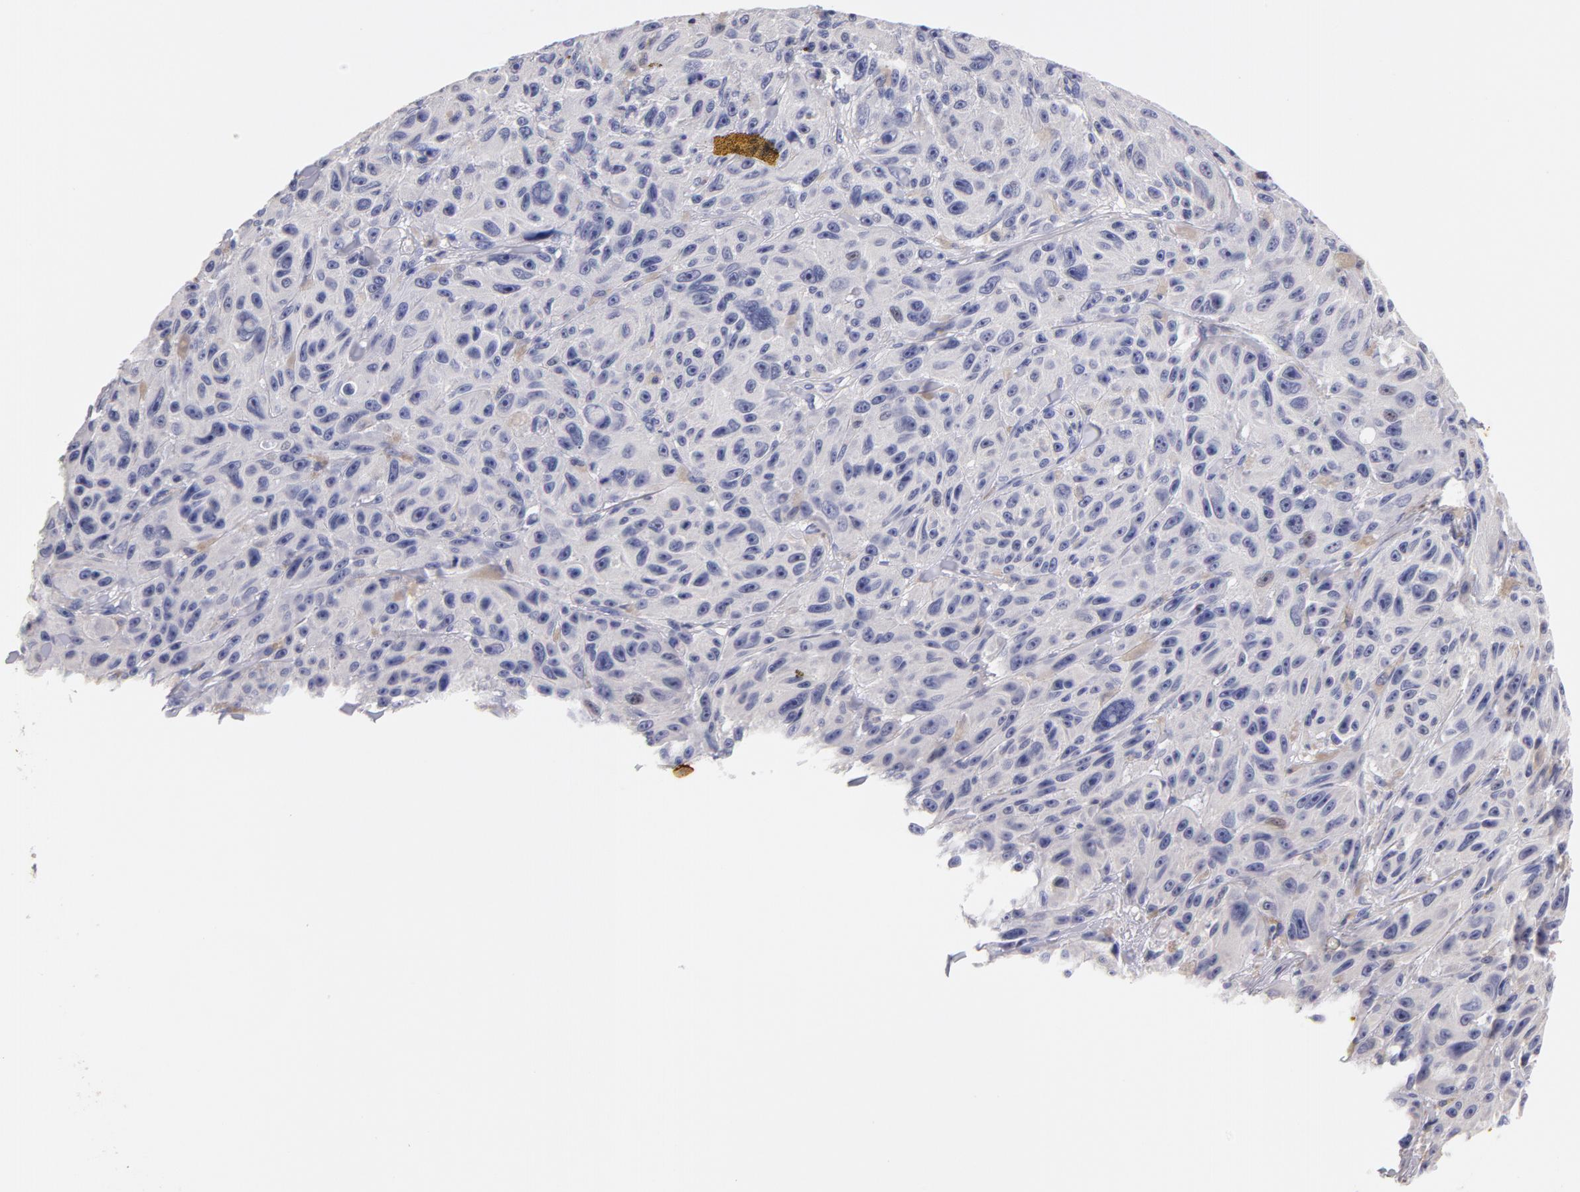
{"staining": {"intensity": "negative", "quantity": "none", "location": "none"}, "tissue": "melanoma", "cell_type": "Tumor cells", "image_type": "cancer", "snomed": [{"axis": "morphology", "description": "Malignant melanoma, NOS"}, {"axis": "topography", "description": "Skin"}], "caption": "DAB (3,3'-diaminobenzidine) immunohistochemical staining of malignant melanoma exhibits no significant positivity in tumor cells.", "gene": "CD44", "patient": {"sex": "male", "age": 70}}